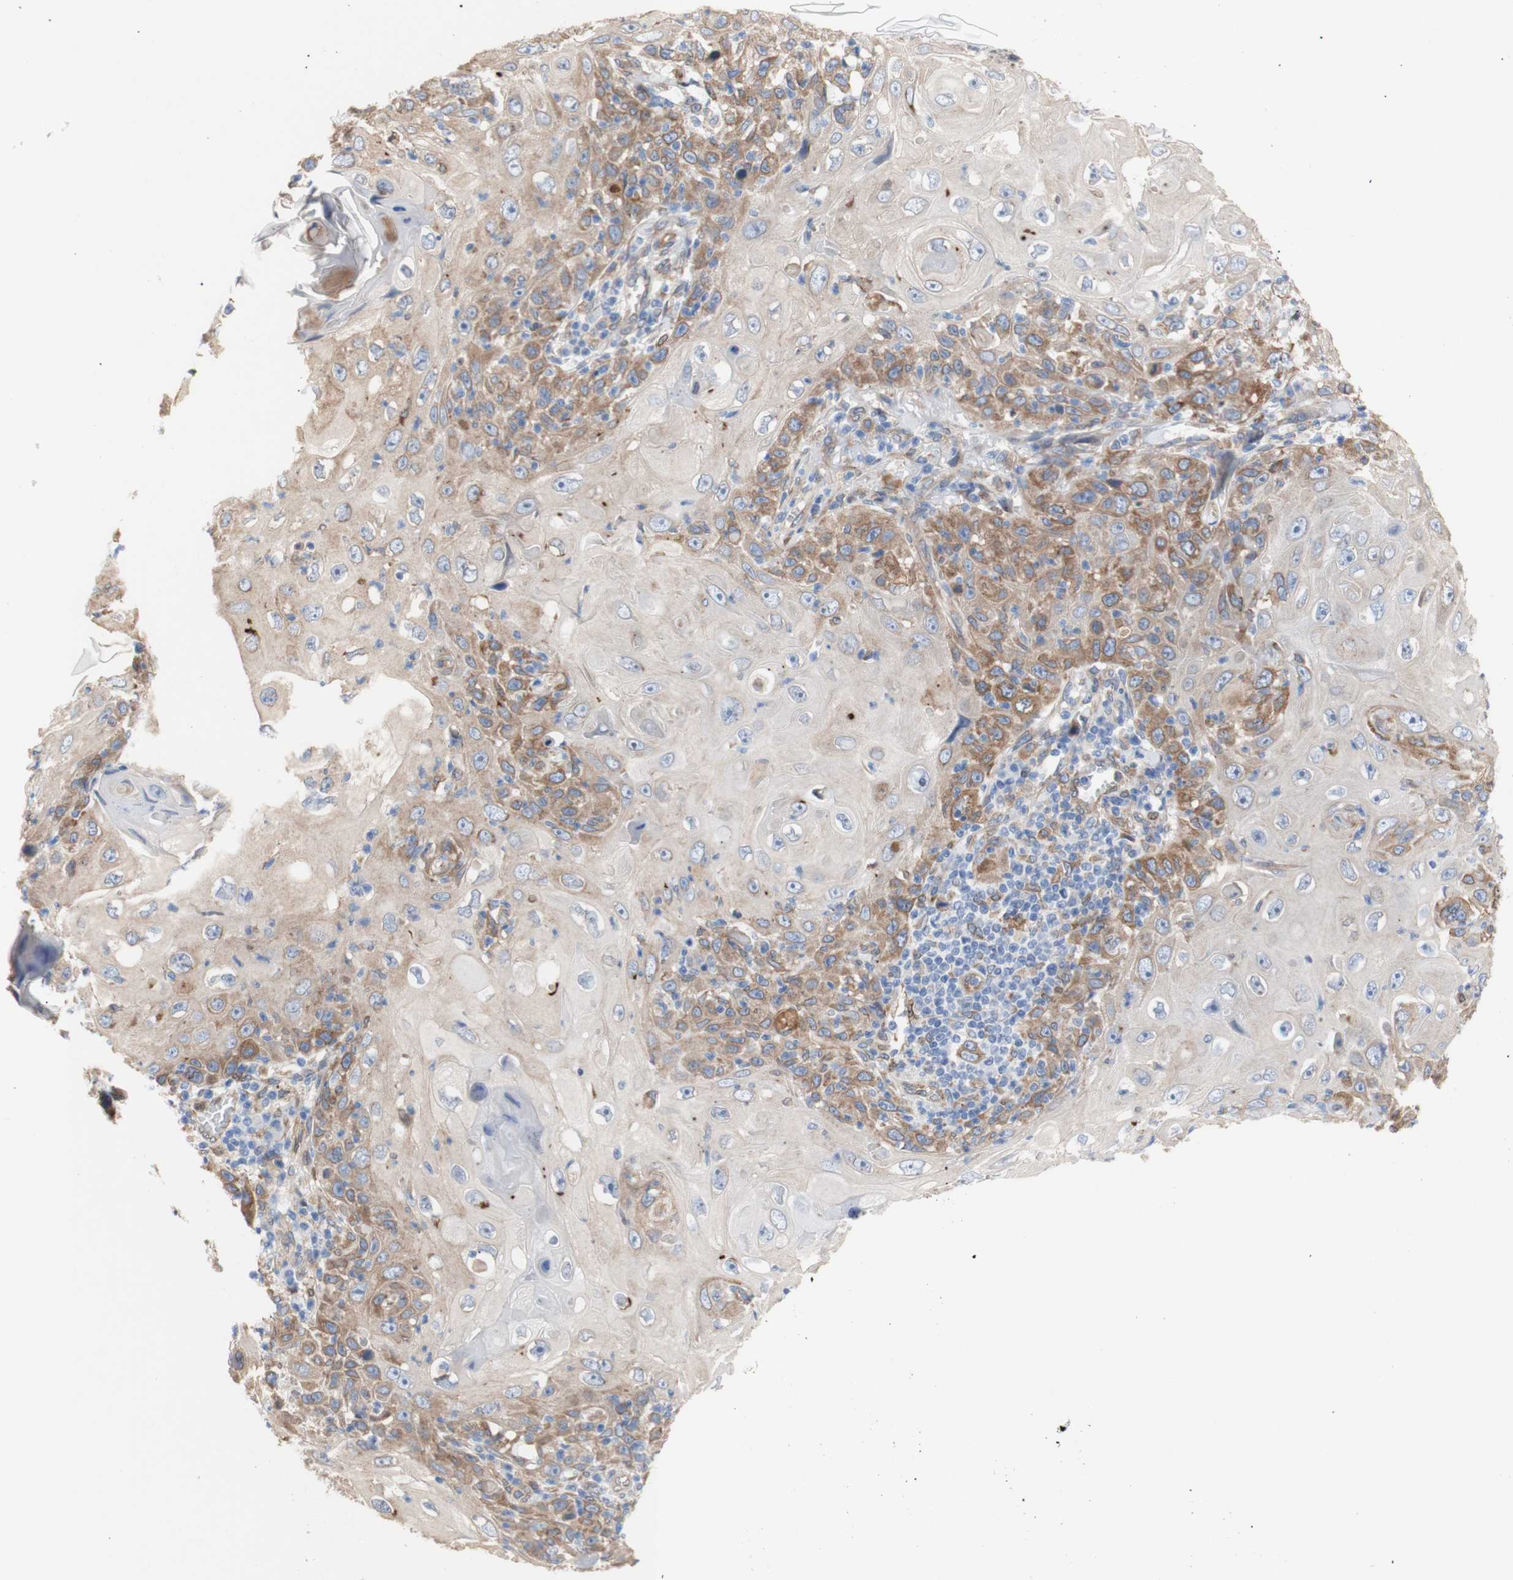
{"staining": {"intensity": "moderate", "quantity": ">75%", "location": "cytoplasmic/membranous"}, "tissue": "skin cancer", "cell_type": "Tumor cells", "image_type": "cancer", "snomed": [{"axis": "morphology", "description": "Squamous cell carcinoma, NOS"}, {"axis": "topography", "description": "Skin"}], "caption": "Immunohistochemistry histopathology image of neoplastic tissue: human skin cancer stained using IHC reveals medium levels of moderate protein expression localized specifically in the cytoplasmic/membranous of tumor cells, appearing as a cytoplasmic/membranous brown color.", "gene": "ERLIN1", "patient": {"sex": "female", "age": 88}}